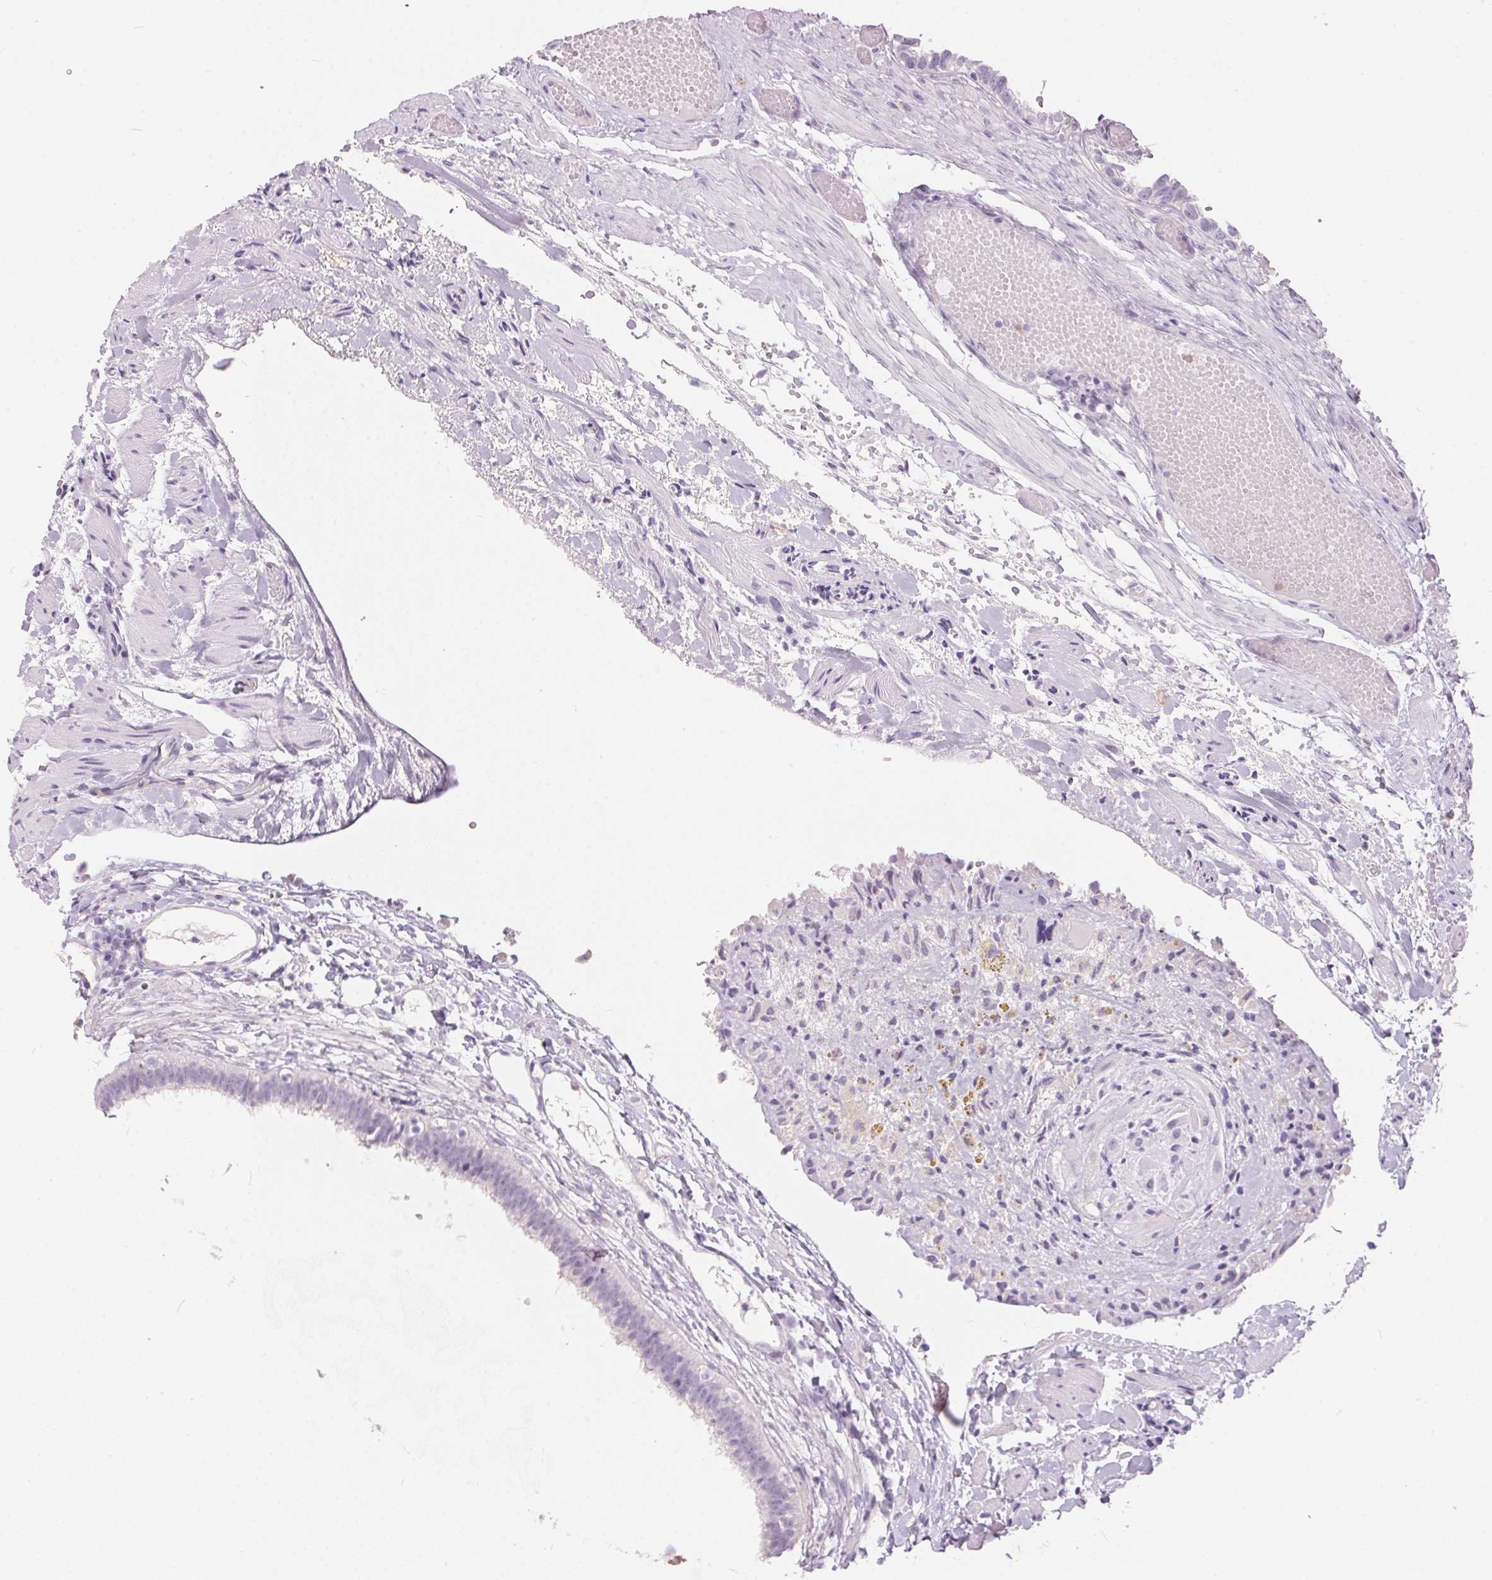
{"staining": {"intensity": "negative", "quantity": "none", "location": "none"}, "tissue": "fallopian tube", "cell_type": "Glandular cells", "image_type": "normal", "snomed": [{"axis": "morphology", "description": "Normal tissue, NOS"}, {"axis": "topography", "description": "Fallopian tube"}], "caption": "The histopathology image exhibits no staining of glandular cells in benign fallopian tube.", "gene": "SERPINB1", "patient": {"sex": "female", "age": 37}}